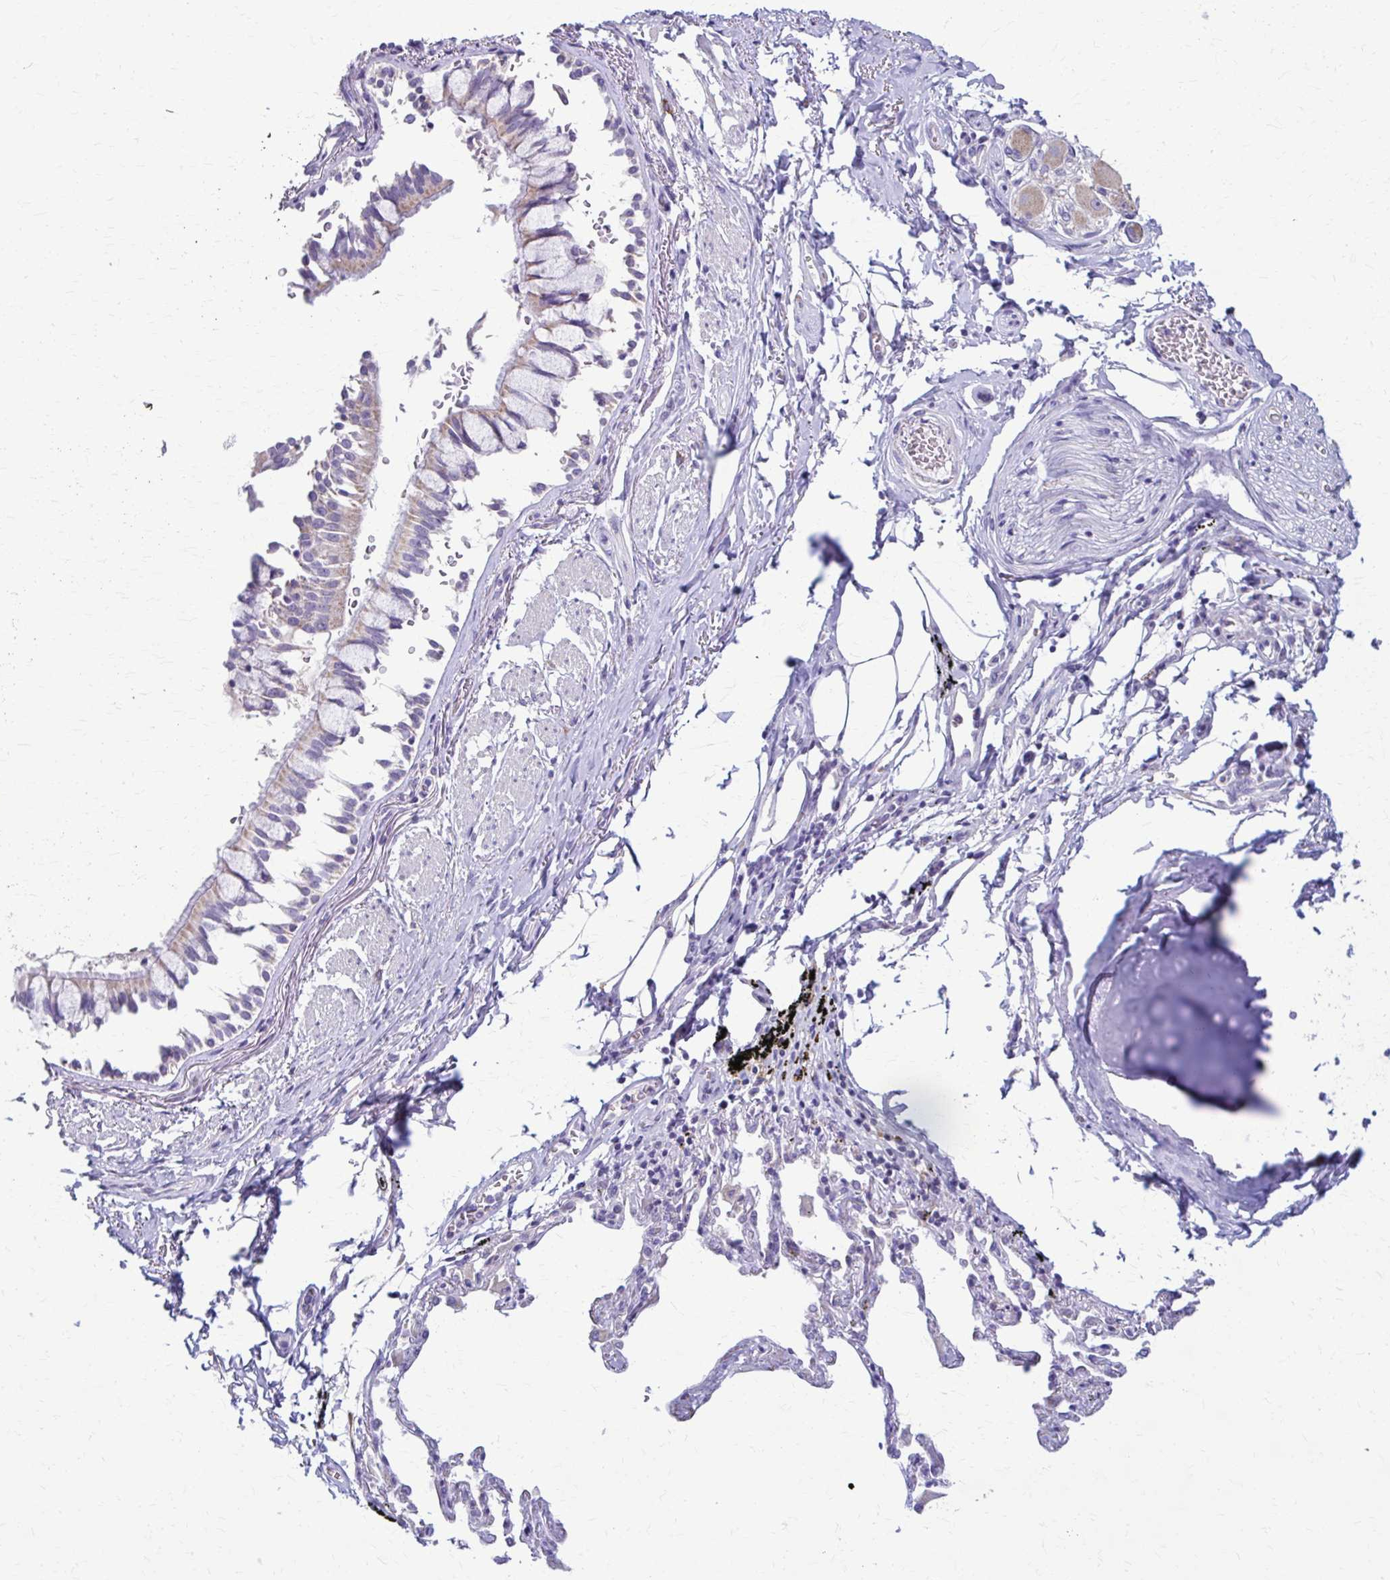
{"staining": {"intensity": "weak", "quantity": "25%-75%", "location": "cytoplasmic/membranous"}, "tissue": "bronchus", "cell_type": "Respiratory epithelial cells", "image_type": "normal", "snomed": [{"axis": "morphology", "description": "Normal tissue, NOS"}, {"axis": "topography", "description": "Bronchus"}], "caption": "Benign bronchus was stained to show a protein in brown. There is low levels of weak cytoplasmic/membranous staining in approximately 25%-75% of respiratory epithelial cells. Using DAB (3,3'-diaminobenzidine) (brown) and hematoxylin (blue) stains, captured at high magnification using brightfield microscopy.", "gene": "SAMD13", "patient": {"sex": "male", "age": 70}}